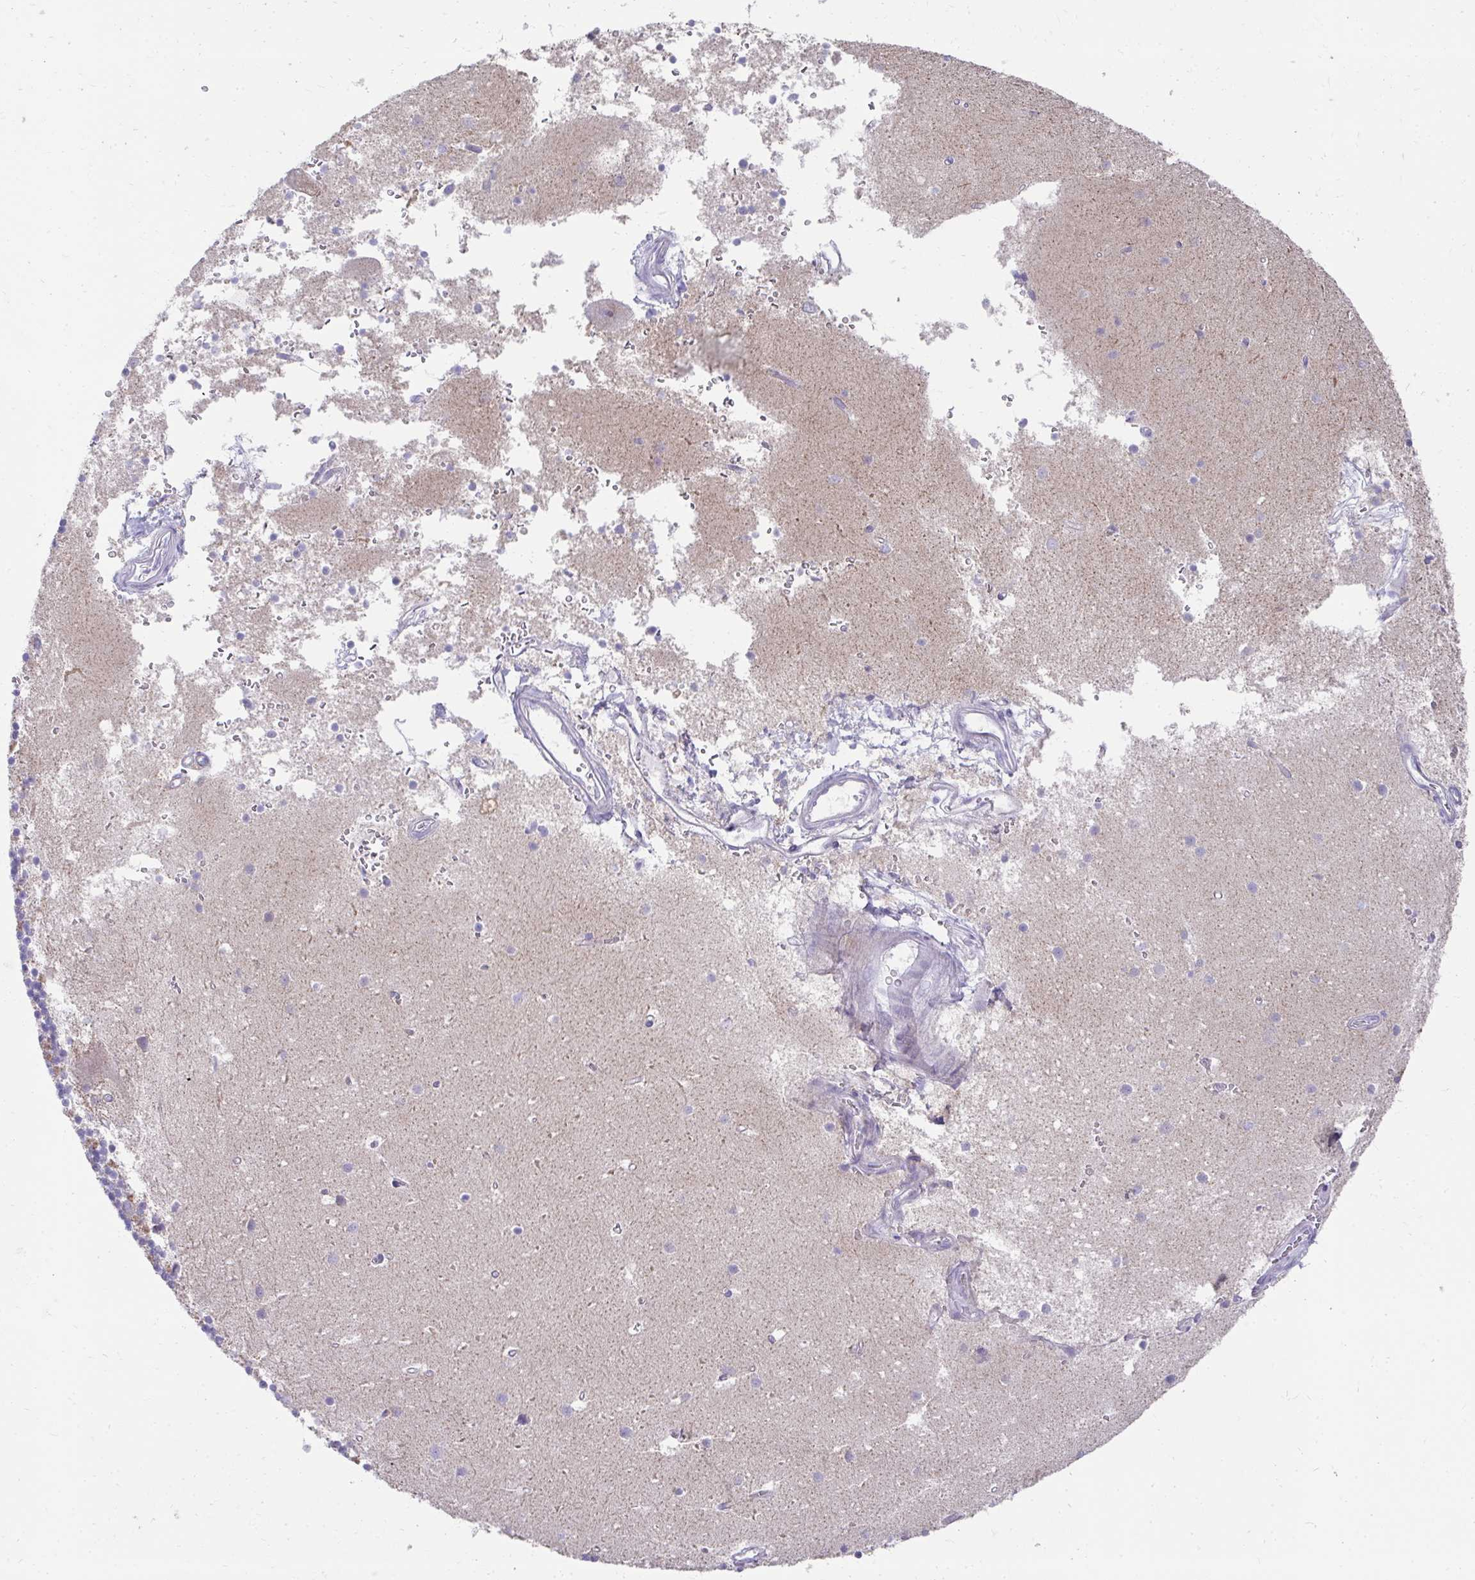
{"staining": {"intensity": "moderate", "quantity": "25%-75%", "location": "cytoplasmic/membranous"}, "tissue": "cerebellum", "cell_type": "Cells in granular layer", "image_type": "normal", "snomed": [{"axis": "morphology", "description": "Normal tissue, NOS"}, {"axis": "topography", "description": "Cerebellum"}], "caption": "Protein analysis of normal cerebellum exhibits moderate cytoplasmic/membranous expression in approximately 25%-75% of cells in granular layer.", "gene": "PRRG3", "patient": {"sex": "male", "age": 54}}